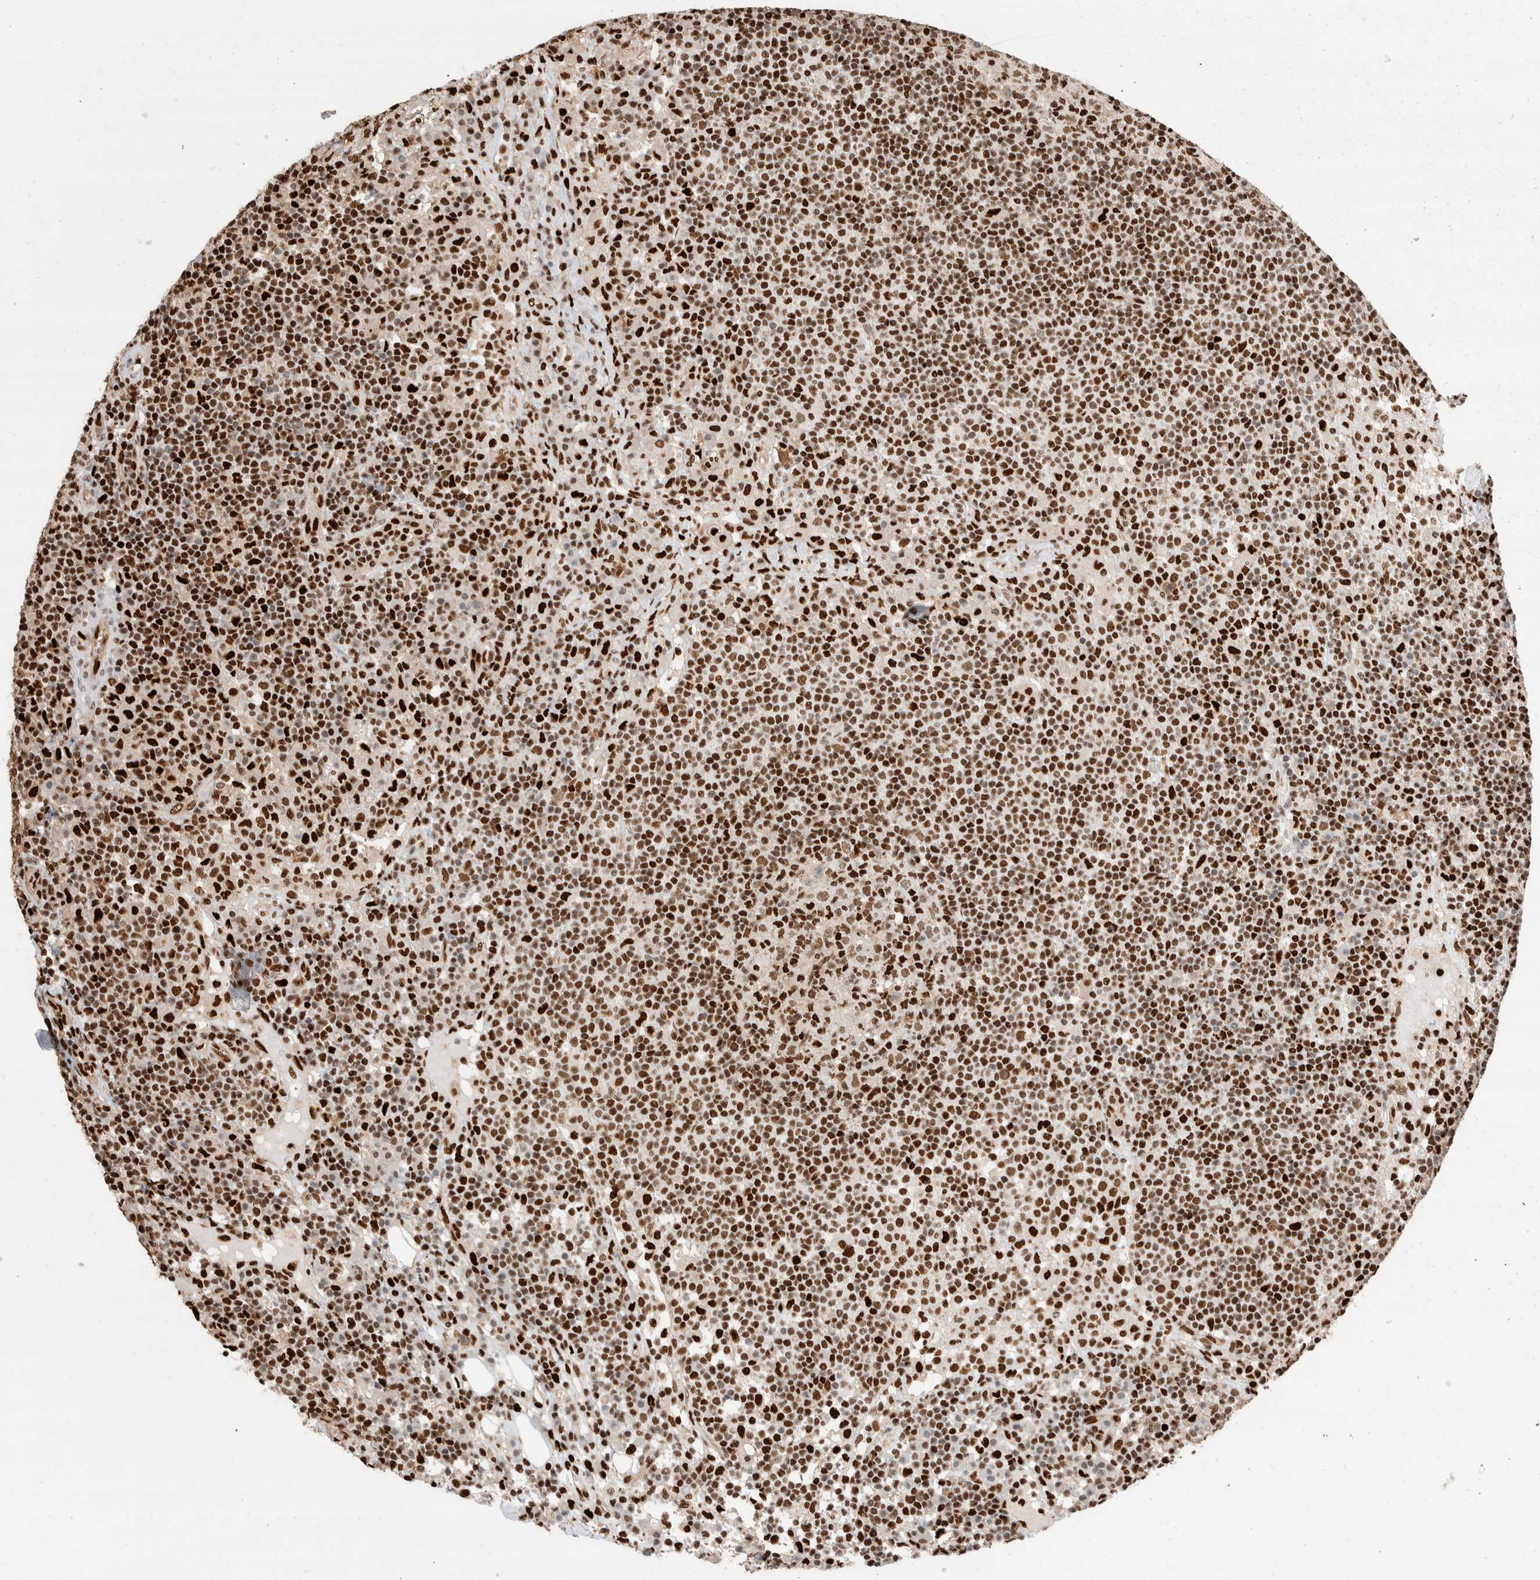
{"staining": {"intensity": "strong", "quantity": ">75%", "location": "nuclear"}, "tissue": "lymph node", "cell_type": "Germinal center cells", "image_type": "normal", "snomed": [{"axis": "morphology", "description": "Normal tissue, NOS"}, {"axis": "topography", "description": "Lymph node"}], "caption": "The immunohistochemical stain shows strong nuclear staining in germinal center cells of unremarkable lymph node. Nuclei are stained in blue.", "gene": "C17orf49", "patient": {"sex": "female", "age": 53}}